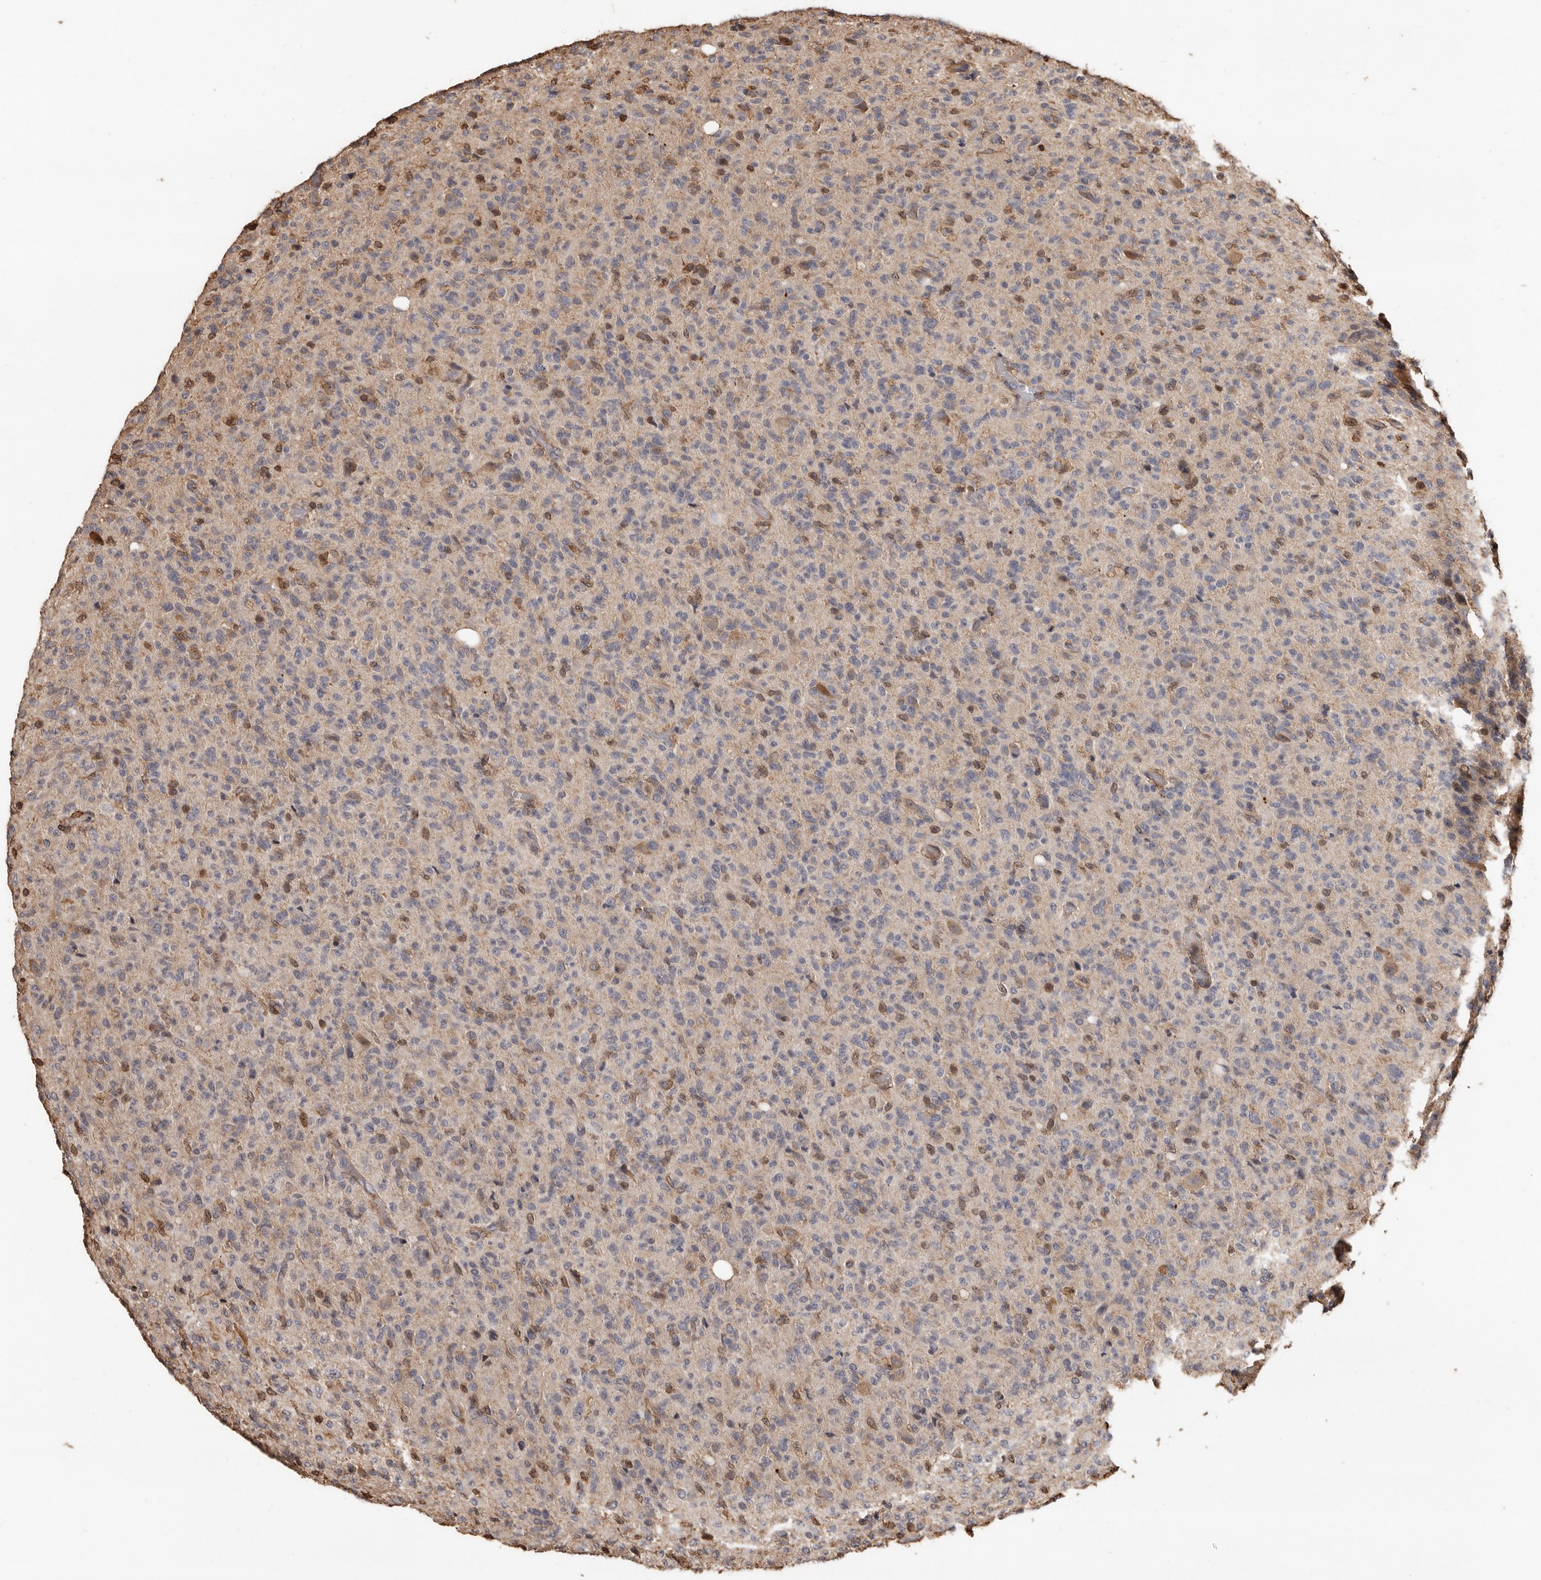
{"staining": {"intensity": "negative", "quantity": "none", "location": "none"}, "tissue": "glioma", "cell_type": "Tumor cells", "image_type": "cancer", "snomed": [{"axis": "morphology", "description": "Glioma, malignant, High grade"}, {"axis": "topography", "description": "Brain"}], "caption": "IHC photomicrograph of neoplastic tissue: human glioma stained with DAB reveals no significant protein expression in tumor cells.", "gene": "GSK3A", "patient": {"sex": "female", "age": 57}}